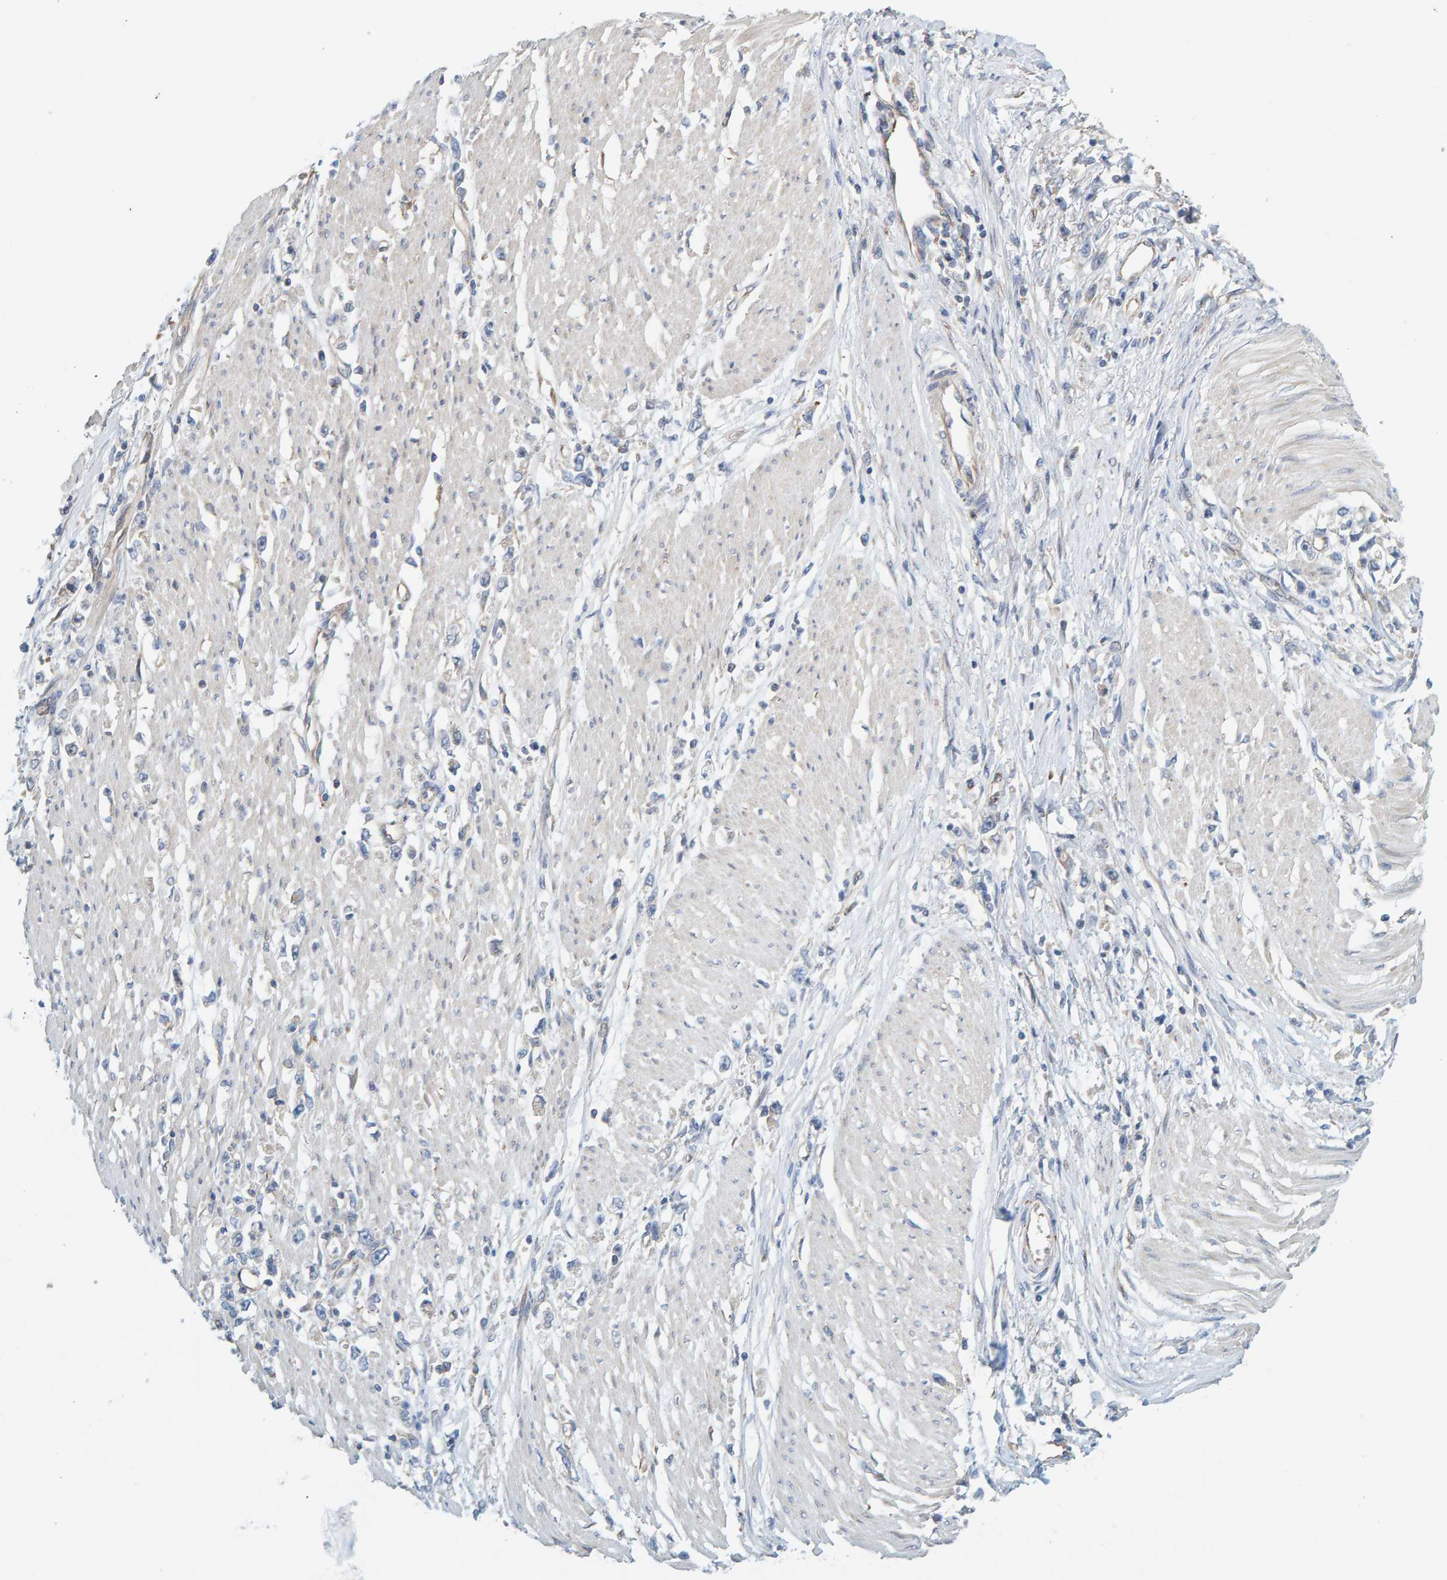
{"staining": {"intensity": "negative", "quantity": "none", "location": "none"}, "tissue": "stomach cancer", "cell_type": "Tumor cells", "image_type": "cancer", "snomed": [{"axis": "morphology", "description": "Adenocarcinoma, NOS"}, {"axis": "topography", "description": "Stomach"}], "caption": "This photomicrograph is of adenocarcinoma (stomach) stained with IHC to label a protein in brown with the nuclei are counter-stained blue. There is no staining in tumor cells.", "gene": "PRKD2", "patient": {"sex": "female", "age": 59}}